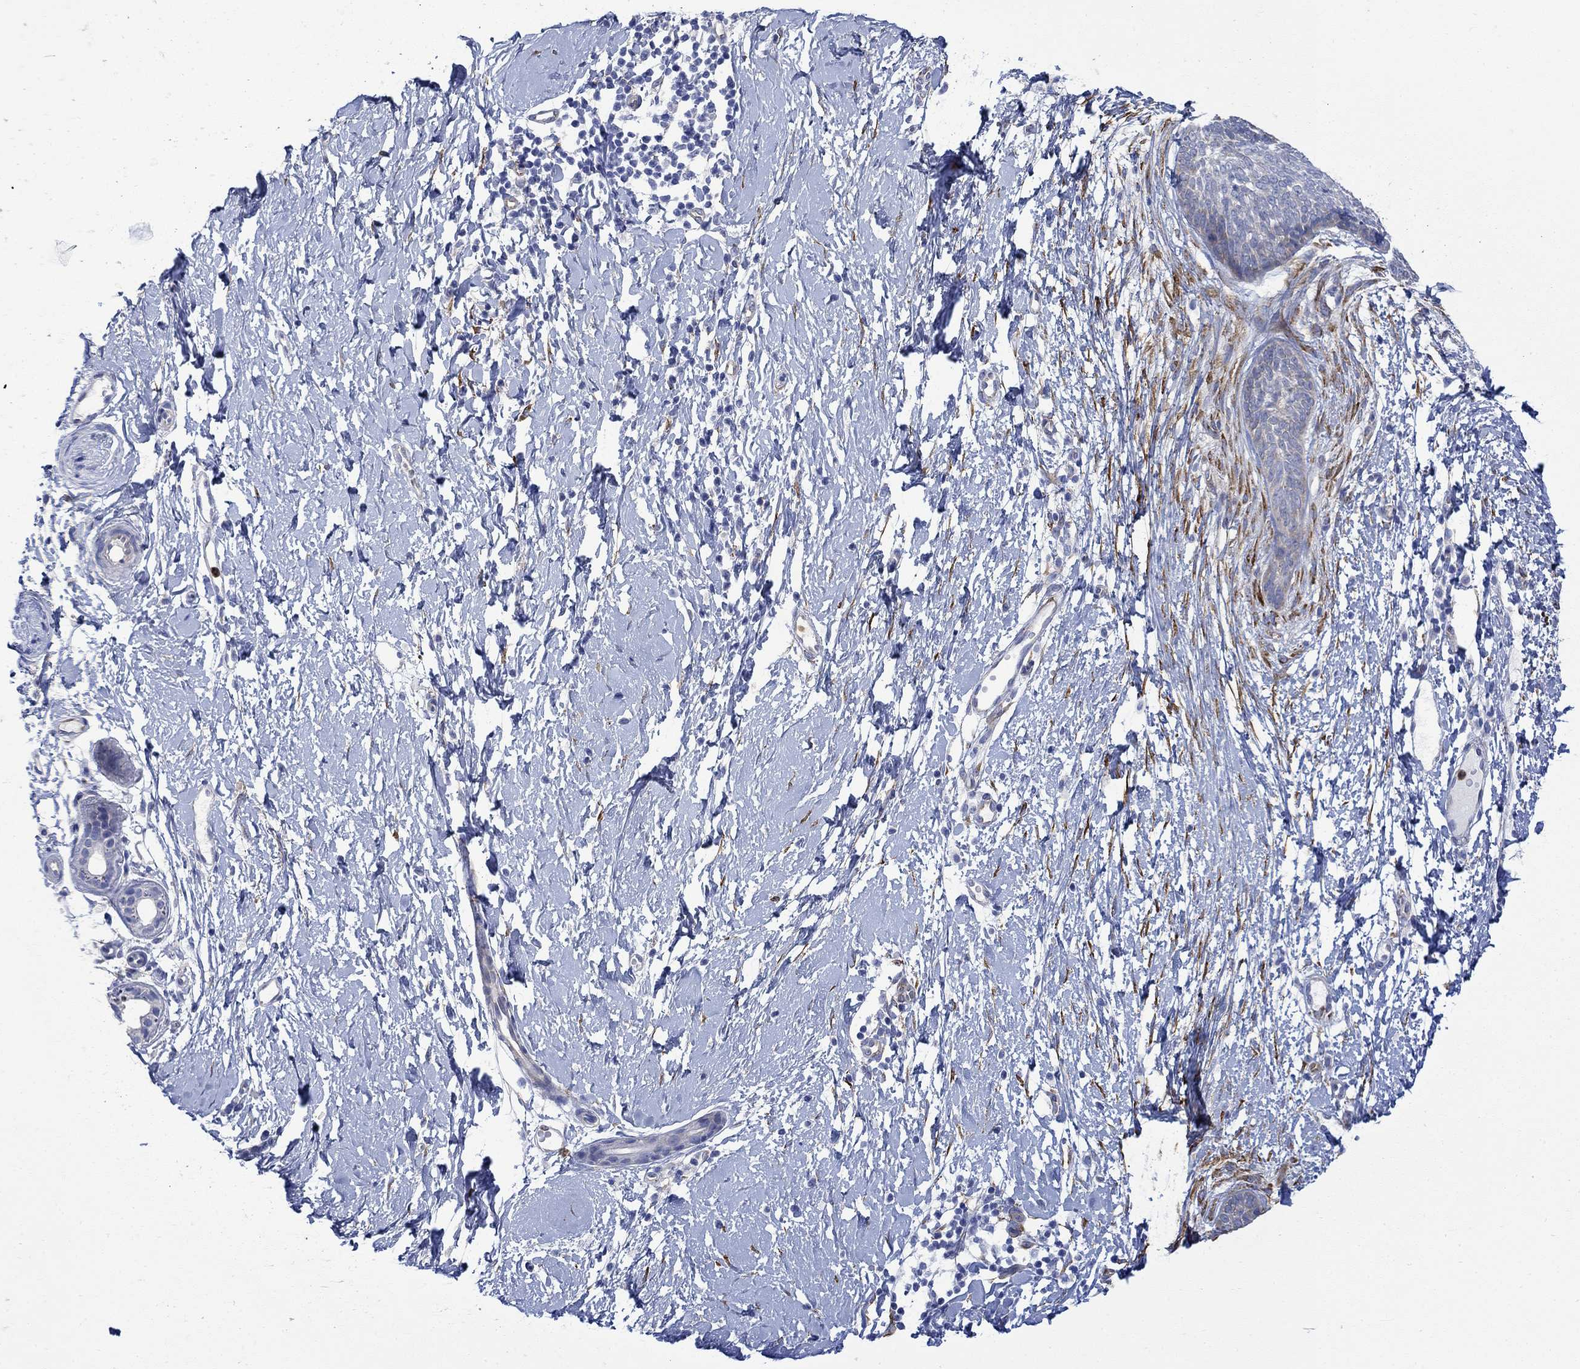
{"staining": {"intensity": "negative", "quantity": "none", "location": "none"}, "tissue": "skin cancer", "cell_type": "Tumor cells", "image_type": "cancer", "snomed": [{"axis": "morphology", "description": "Normal tissue, NOS"}, {"axis": "morphology", "description": "Basal cell carcinoma"}, {"axis": "topography", "description": "Skin"}], "caption": "Immunohistochemistry (IHC) histopathology image of neoplastic tissue: skin basal cell carcinoma stained with DAB demonstrates no significant protein expression in tumor cells.", "gene": "TGM2", "patient": {"sex": "male", "age": 84}}